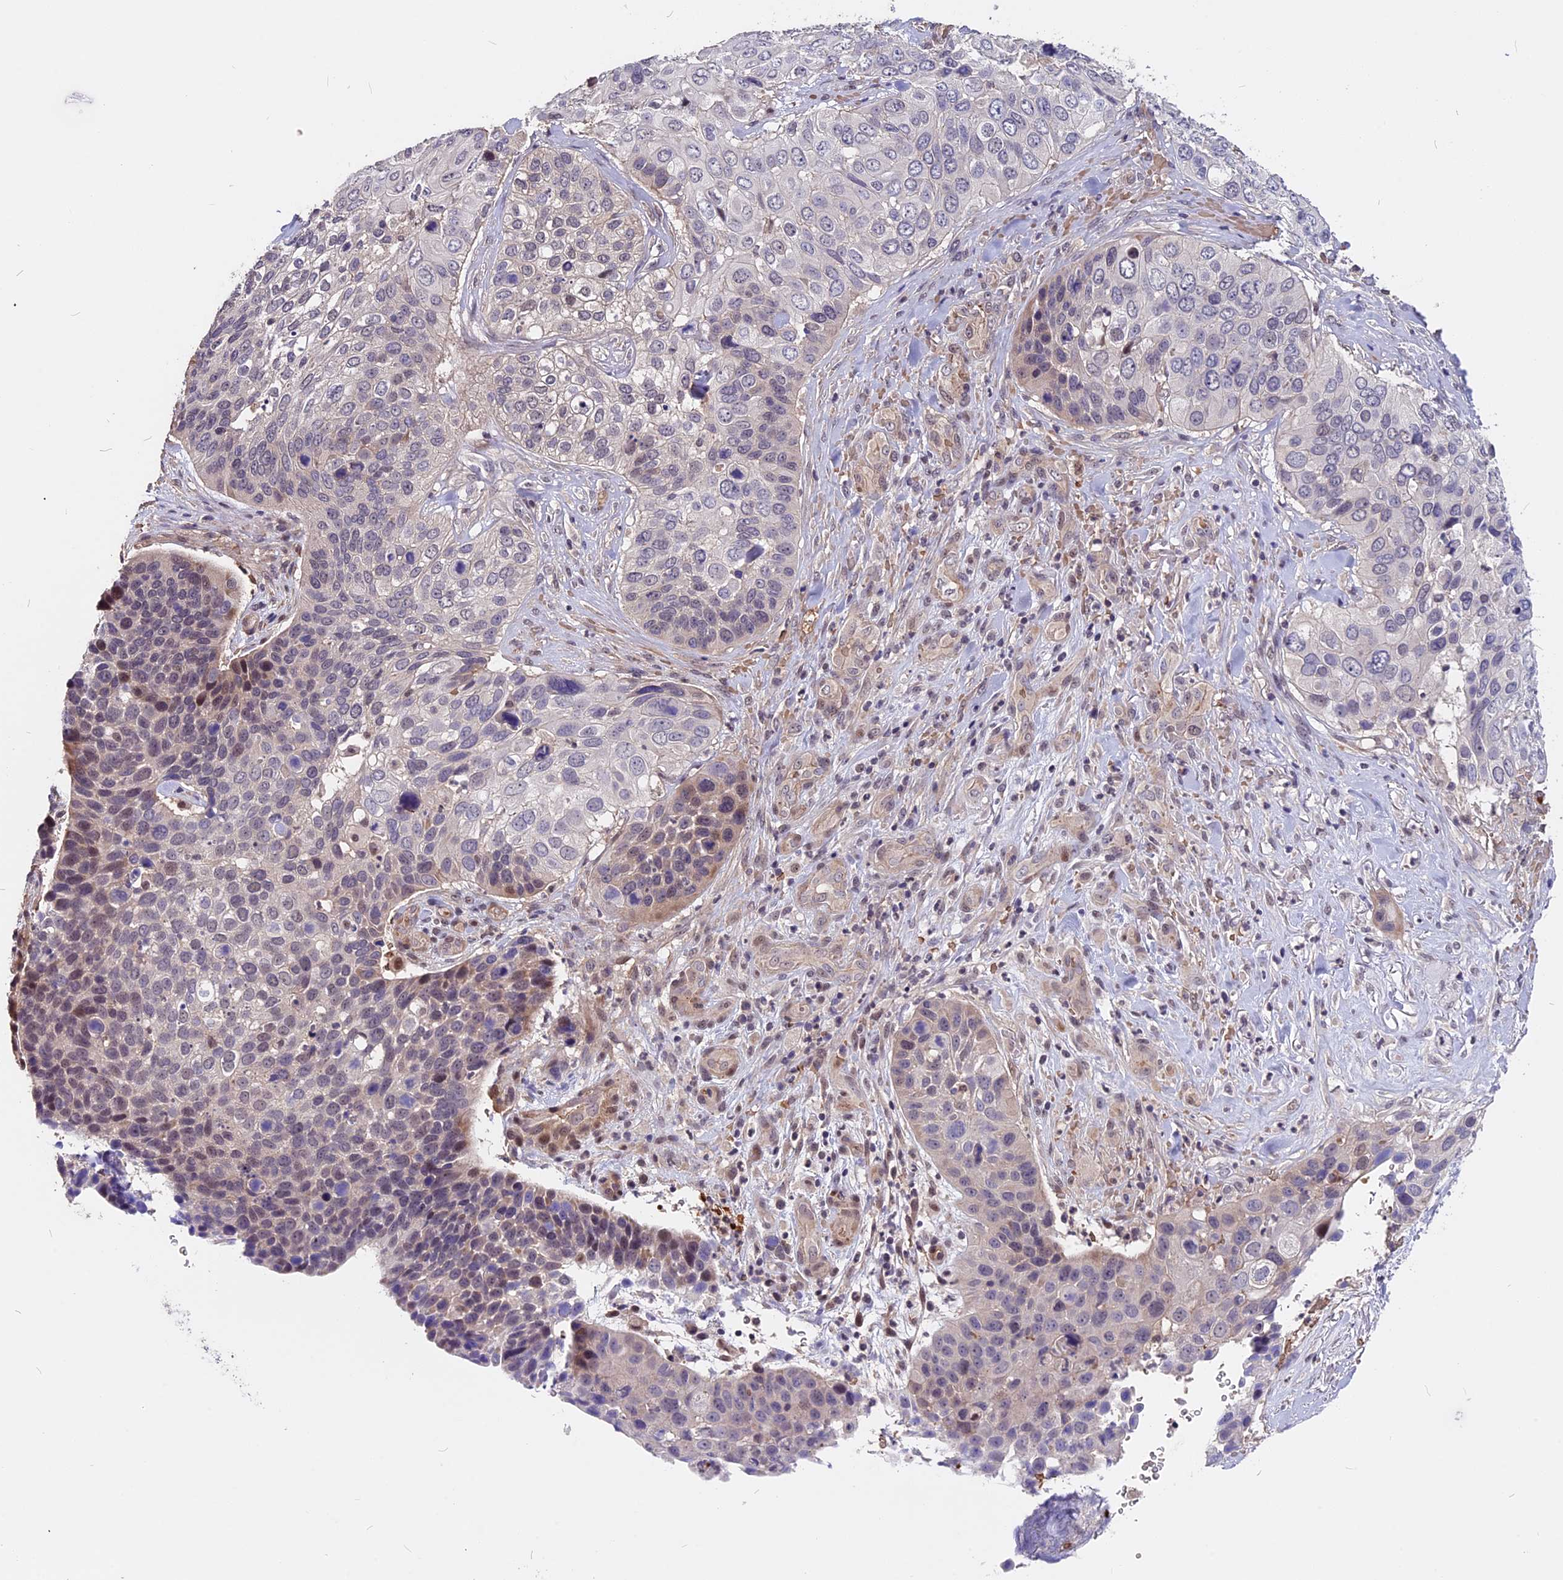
{"staining": {"intensity": "weak", "quantity": "<25%", "location": "cytoplasmic/membranous"}, "tissue": "skin cancer", "cell_type": "Tumor cells", "image_type": "cancer", "snomed": [{"axis": "morphology", "description": "Basal cell carcinoma"}, {"axis": "topography", "description": "Skin"}], "caption": "Immunohistochemistry of basal cell carcinoma (skin) exhibits no positivity in tumor cells.", "gene": "ZC3H10", "patient": {"sex": "female", "age": 74}}